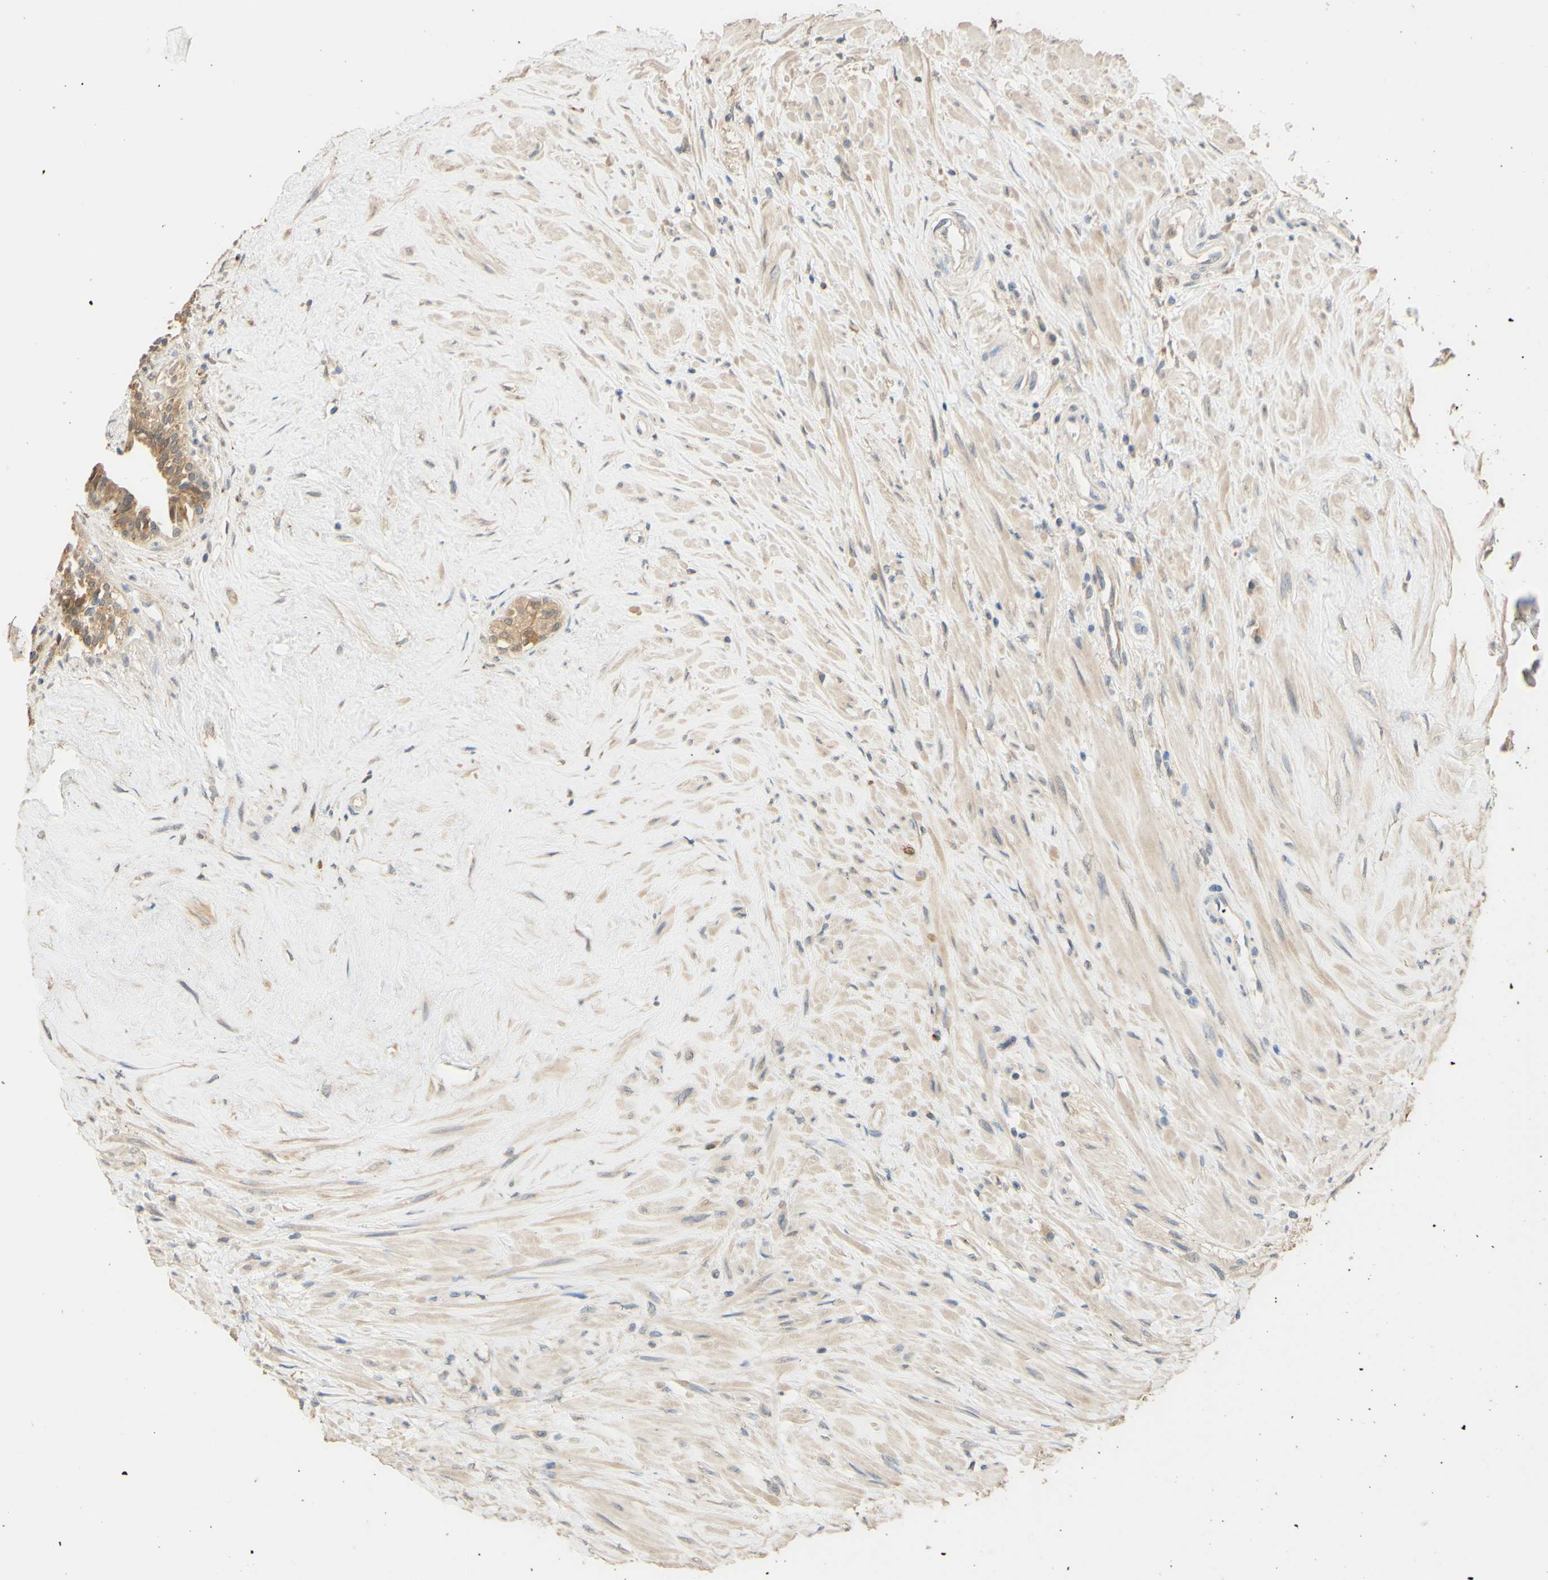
{"staining": {"intensity": "moderate", "quantity": ">75%", "location": "cytoplasmic/membranous"}, "tissue": "seminal vesicle", "cell_type": "Glandular cells", "image_type": "normal", "snomed": [{"axis": "morphology", "description": "Normal tissue, NOS"}, {"axis": "topography", "description": "Seminal veicle"}], "caption": "Immunohistochemical staining of normal seminal vesicle reveals >75% levels of moderate cytoplasmic/membranous protein positivity in about >75% of glandular cells.", "gene": "SMIM19", "patient": {"sex": "male", "age": 63}}